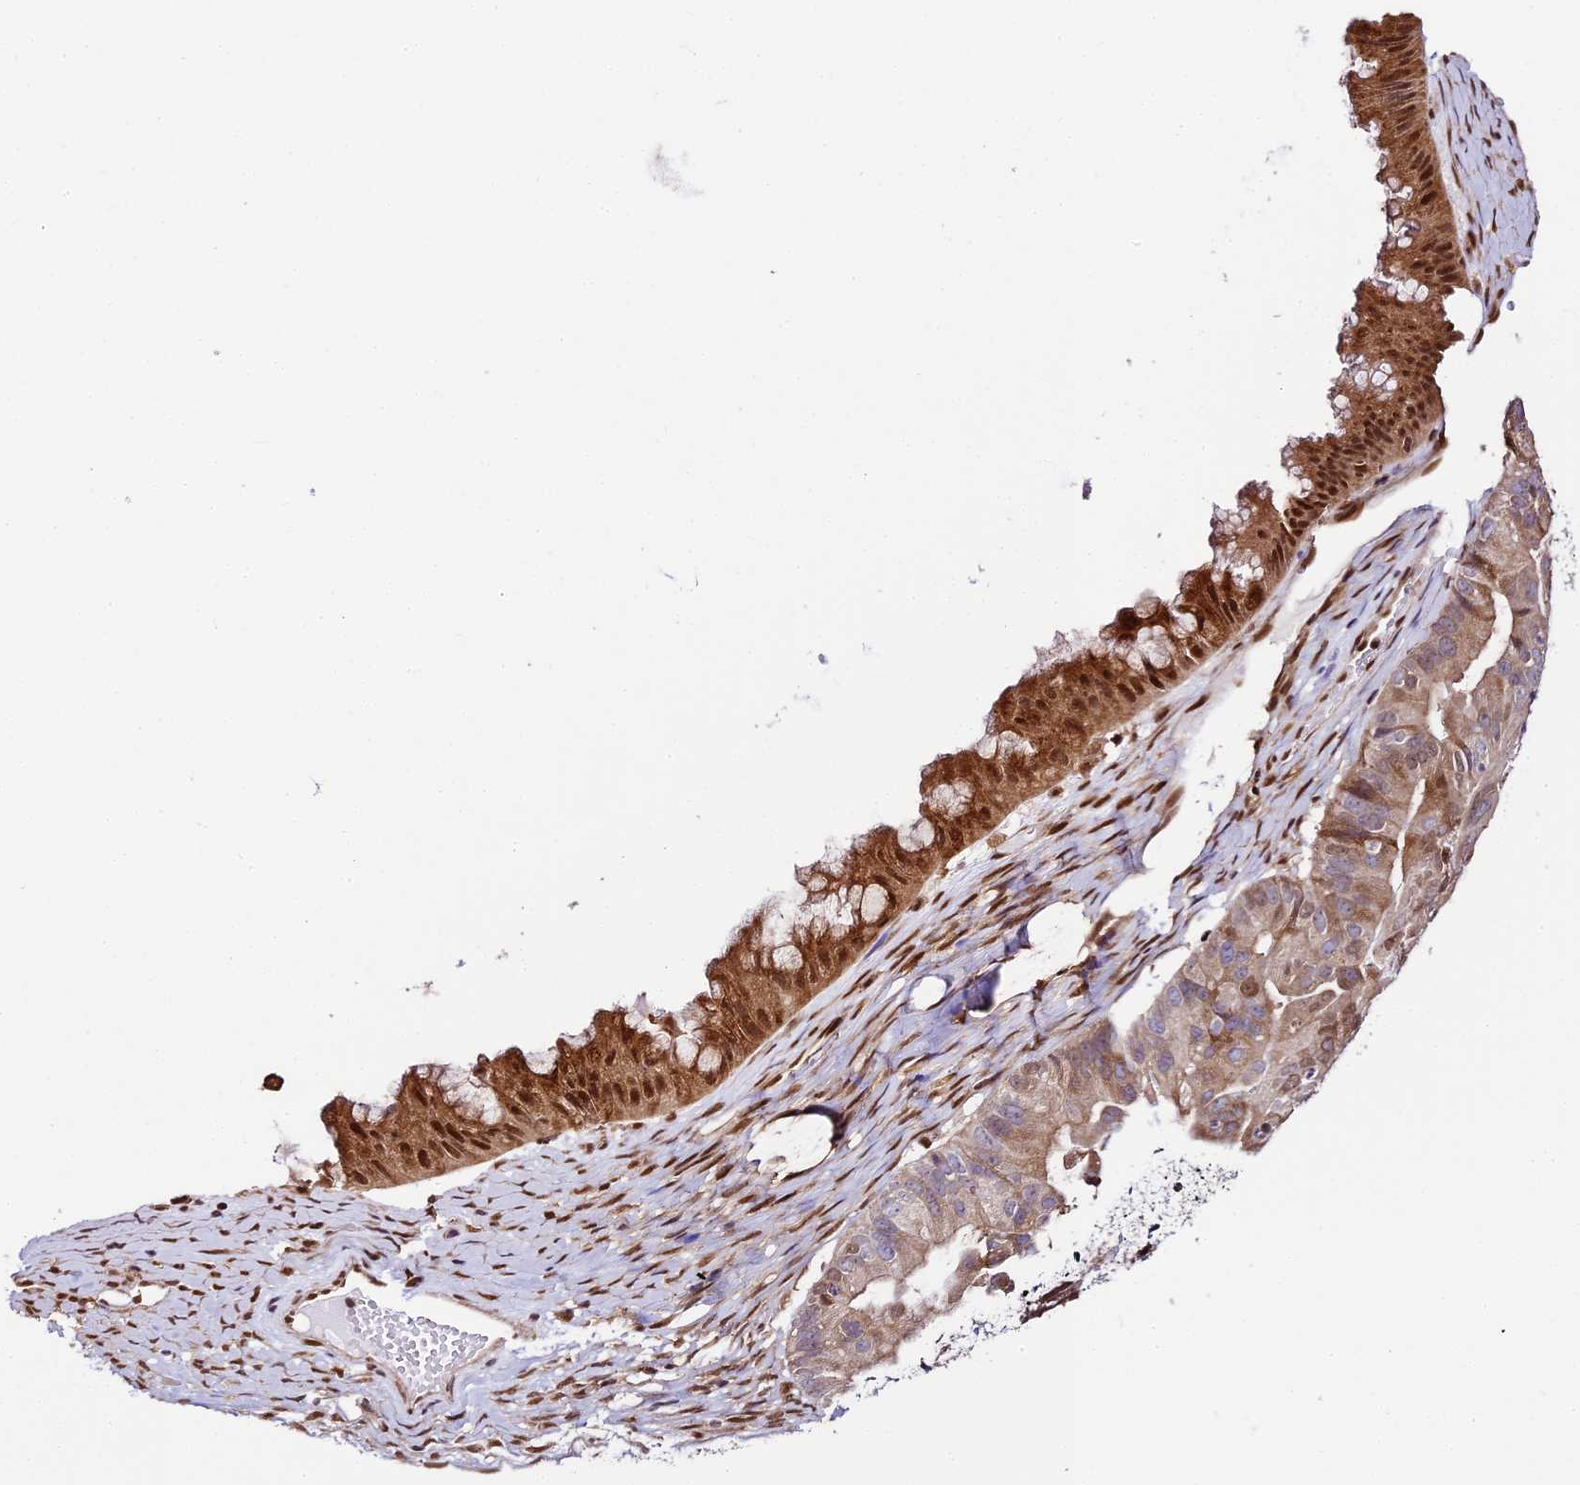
{"staining": {"intensity": "strong", "quantity": "<25%", "location": "cytoplasmic/membranous,nuclear"}, "tissue": "ovarian cancer", "cell_type": "Tumor cells", "image_type": "cancer", "snomed": [{"axis": "morphology", "description": "Cystadenocarcinoma, mucinous, NOS"}, {"axis": "topography", "description": "Ovary"}], "caption": "Strong cytoplasmic/membranous and nuclear expression is identified in approximately <25% of tumor cells in ovarian cancer.", "gene": "TRIM22", "patient": {"sex": "female", "age": 61}}